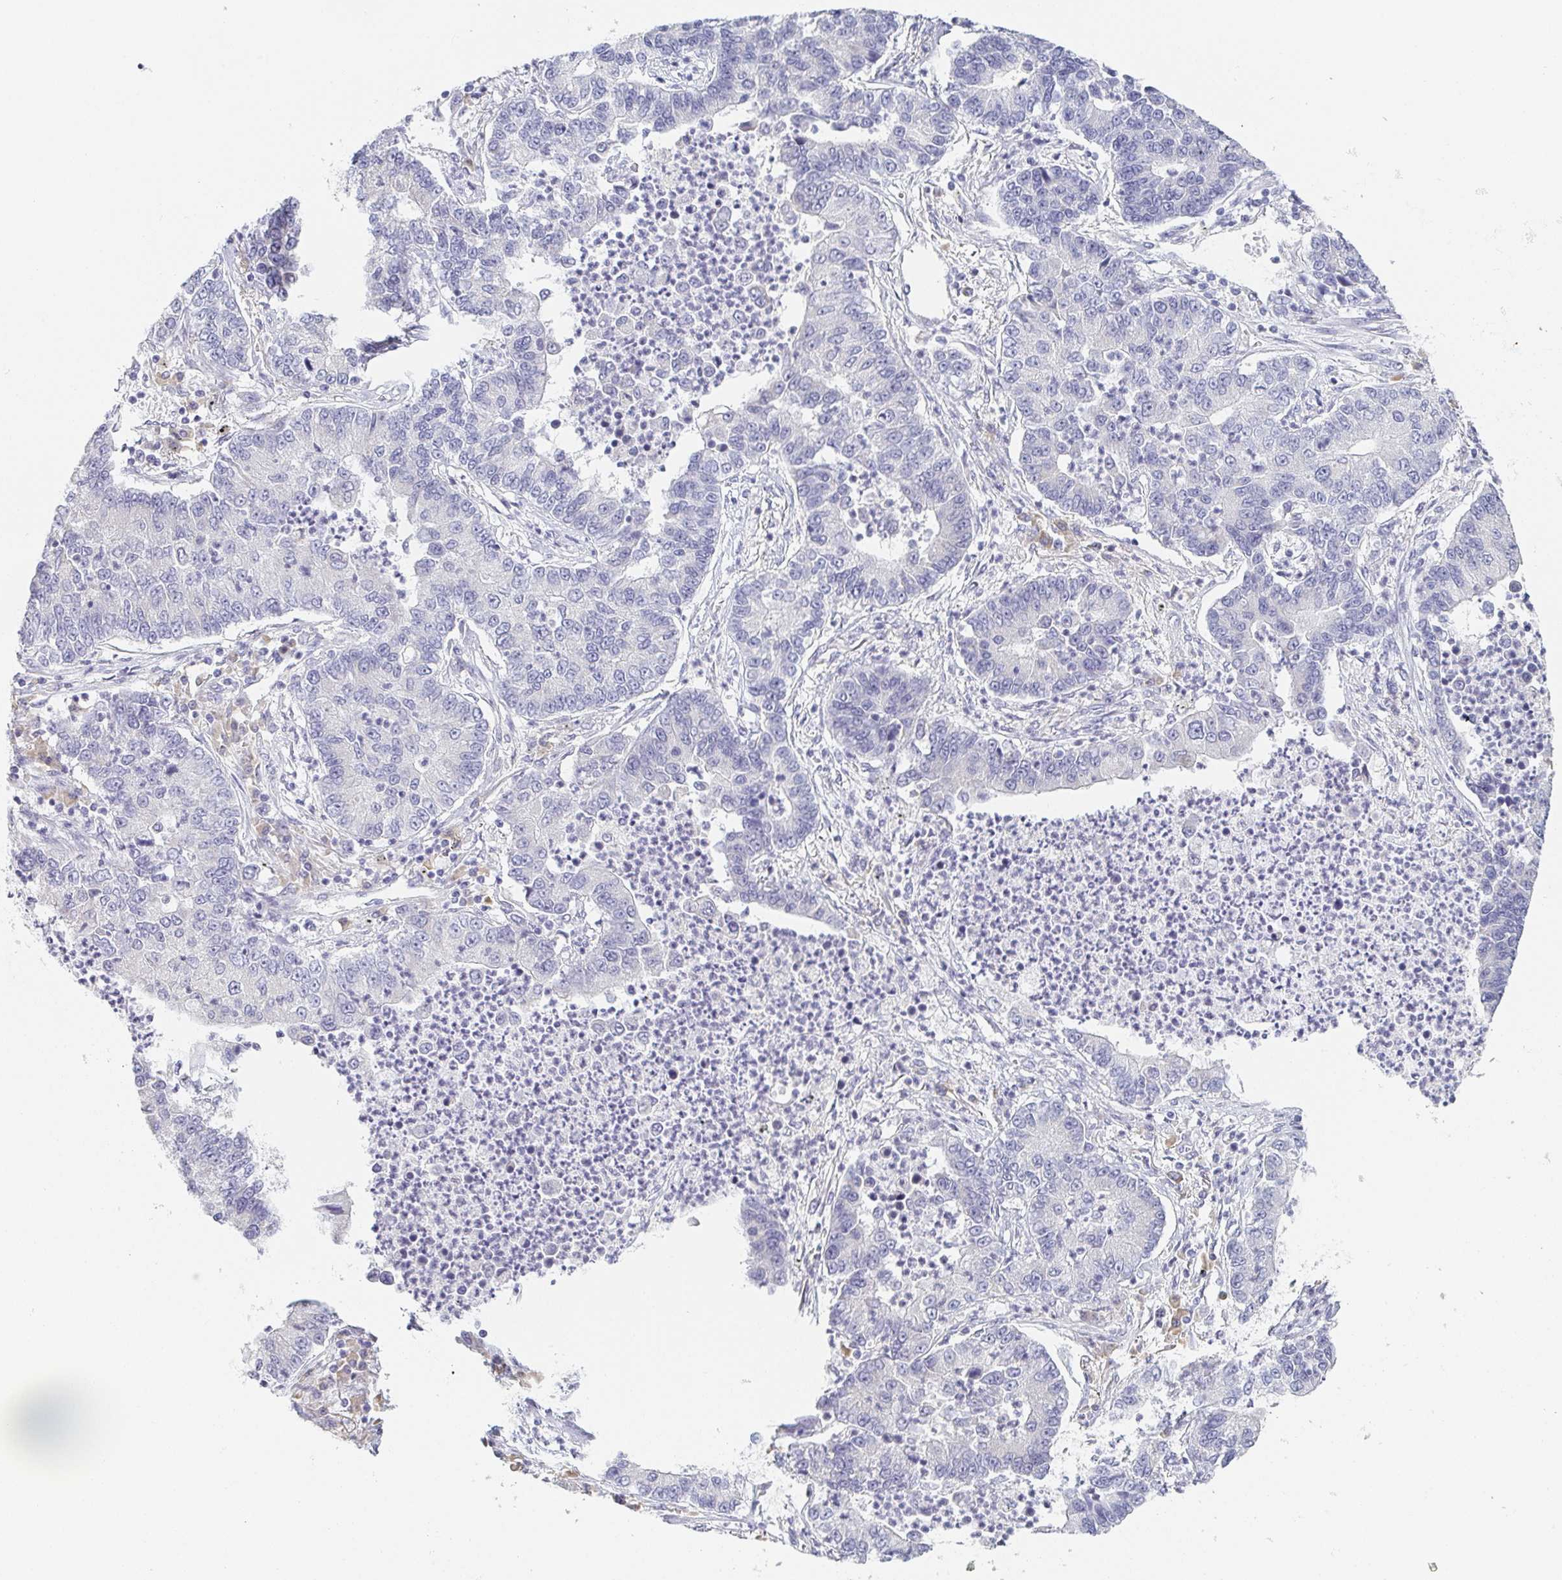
{"staining": {"intensity": "negative", "quantity": "none", "location": "none"}, "tissue": "lung cancer", "cell_type": "Tumor cells", "image_type": "cancer", "snomed": [{"axis": "morphology", "description": "Adenocarcinoma, NOS"}, {"axis": "topography", "description": "Lung"}], "caption": "DAB immunohistochemical staining of human lung cancer (adenocarcinoma) displays no significant expression in tumor cells.", "gene": "PRR27", "patient": {"sex": "female", "age": 57}}